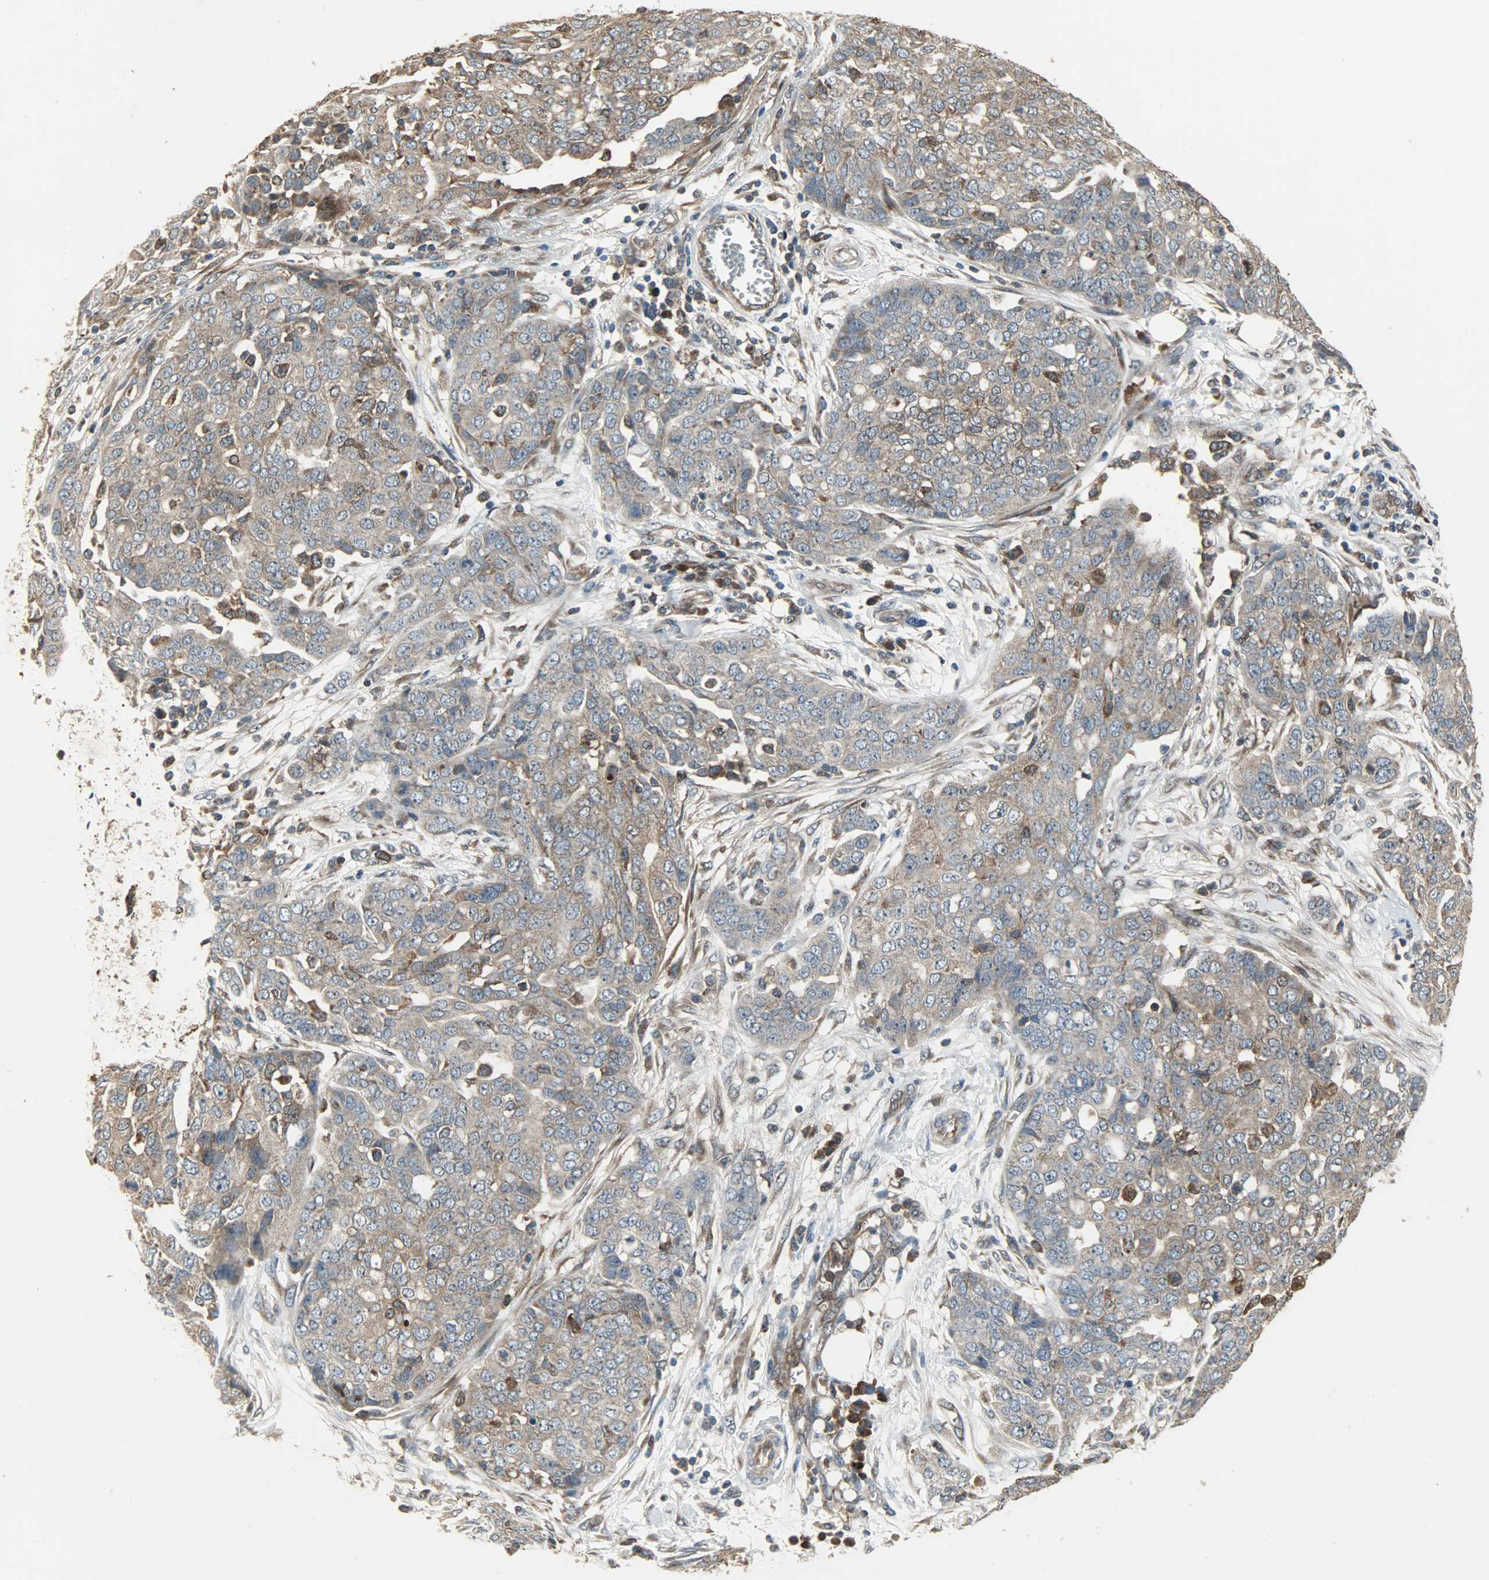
{"staining": {"intensity": "moderate", "quantity": ">75%", "location": "cytoplasmic/membranous"}, "tissue": "ovarian cancer", "cell_type": "Tumor cells", "image_type": "cancer", "snomed": [{"axis": "morphology", "description": "Cystadenocarcinoma, serous, NOS"}, {"axis": "topography", "description": "Soft tissue"}, {"axis": "topography", "description": "Ovary"}], "caption": "Human ovarian serous cystadenocarcinoma stained with a protein marker displays moderate staining in tumor cells.", "gene": "AMT", "patient": {"sex": "female", "age": 57}}